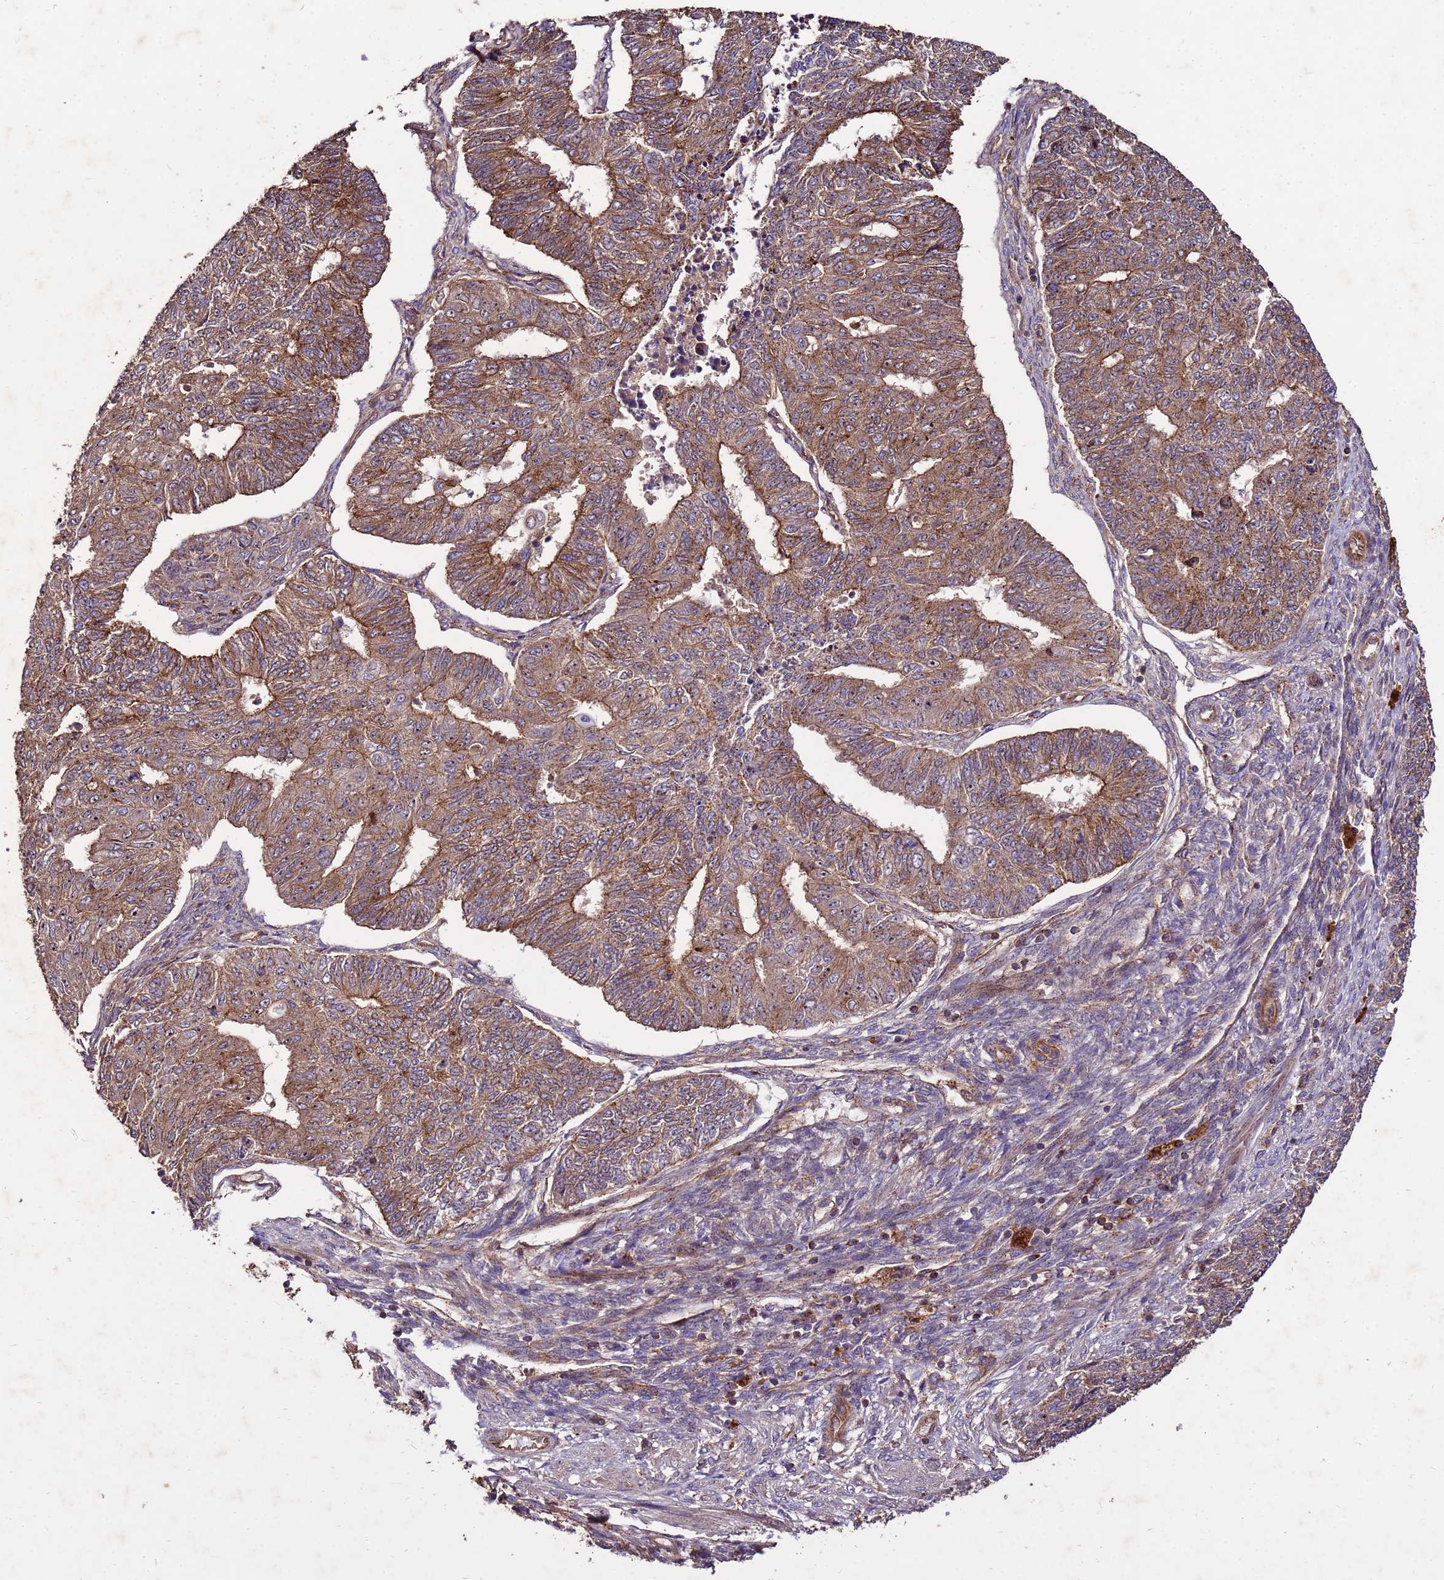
{"staining": {"intensity": "moderate", "quantity": ">75%", "location": "cytoplasmic/membranous"}, "tissue": "endometrial cancer", "cell_type": "Tumor cells", "image_type": "cancer", "snomed": [{"axis": "morphology", "description": "Adenocarcinoma, NOS"}, {"axis": "topography", "description": "Endometrium"}], "caption": "Endometrial cancer (adenocarcinoma) tissue displays moderate cytoplasmic/membranous positivity in approximately >75% of tumor cells", "gene": "TOR4A", "patient": {"sex": "female", "age": 32}}